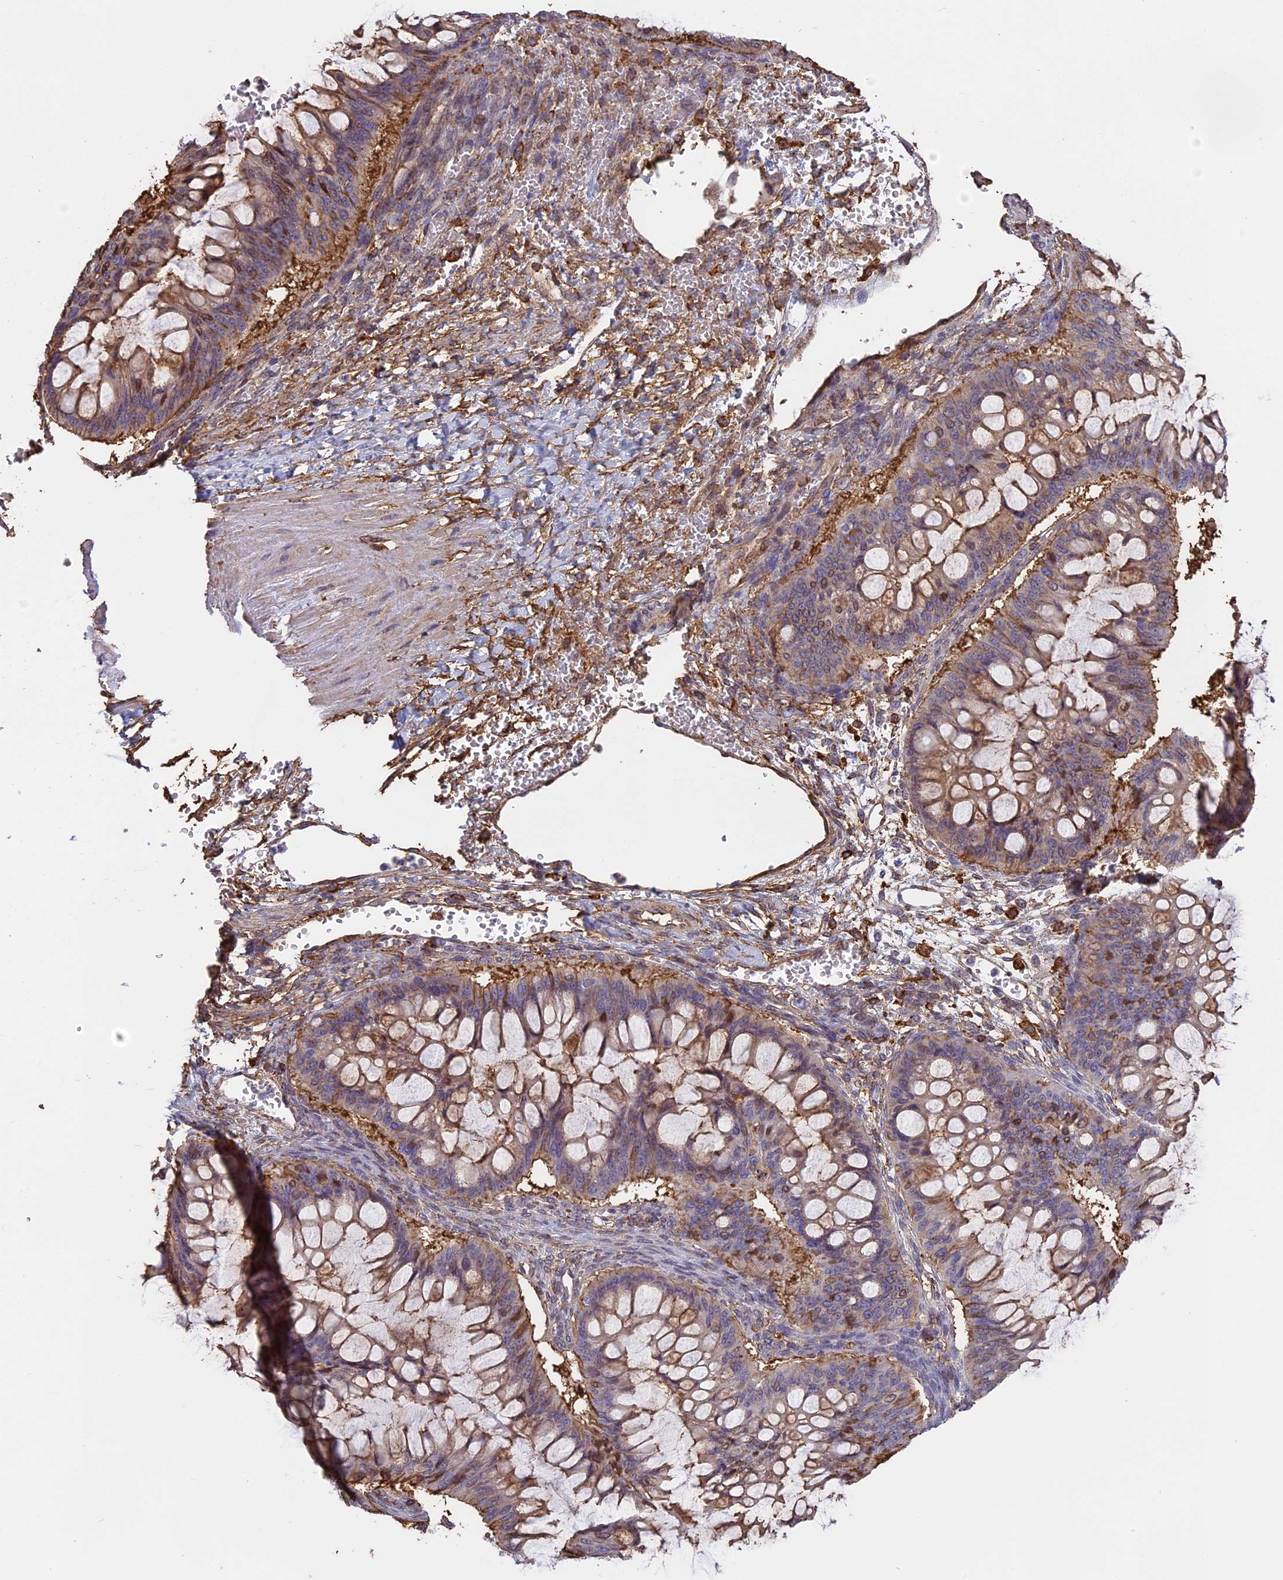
{"staining": {"intensity": "weak", "quantity": "25%-75%", "location": "cytoplasmic/membranous"}, "tissue": "ovarian cancer", "cell_type": "Tumor cells", "image_type": "cancer", "snomed": [{"axis": "morphology", "description": "Cystadenocarcinoma, mucinous, NOS"}, {"axis": "topography", "description": "Ovary"}], "caption": "Ovarian cancer stained with a protein marker shows weak staining in tumor cells.", "gene": "TMEM255B", "patient": {"sex": "female", "age": 73}}